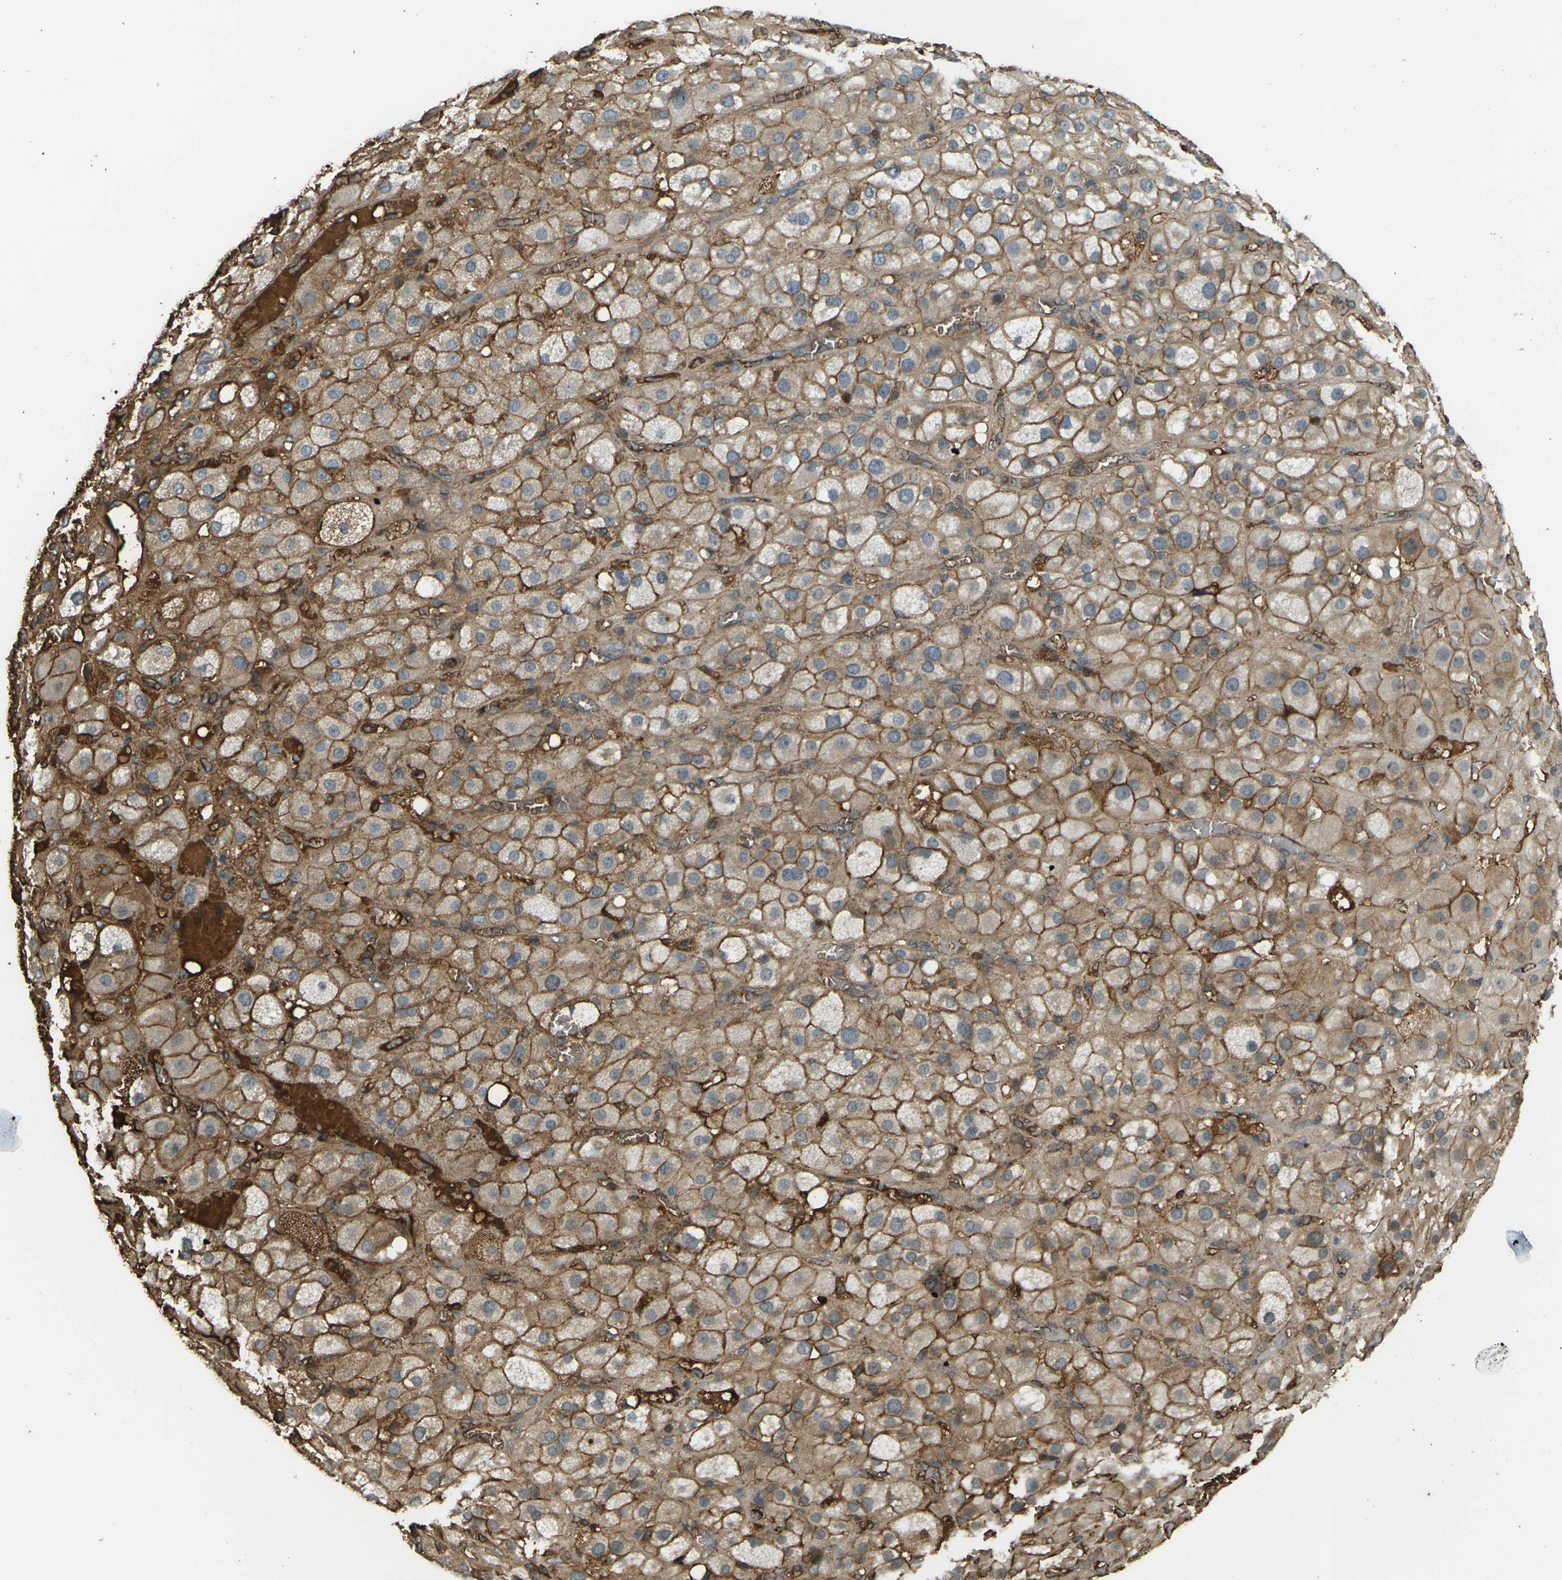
{"staining": {"intensity": "moderate", "quantity": ">75%", "location": "cytoplasmic/membranous"}, "tissue": "adrenal gland", "cell_type": "Glandular cells", "image_type": "normal", "snomed": [{"axis": "morphology", "description": "Normal tissue, NOS"}, {"axis": "topography", "description": "Adrenal gland"}], "caption": "IHC photomicrograph of normal adrenal gland: adrenal gland stained using immunohistochemistry (IHC) shows medium levels of moderate protein expression localized specifically in the cytoplasmic/membranous of glandular cells, appearing as a cytoplasmic/membranous brown color.", "gene": "CYP1B1", "patient": {"sex": "female", "age": 47}}